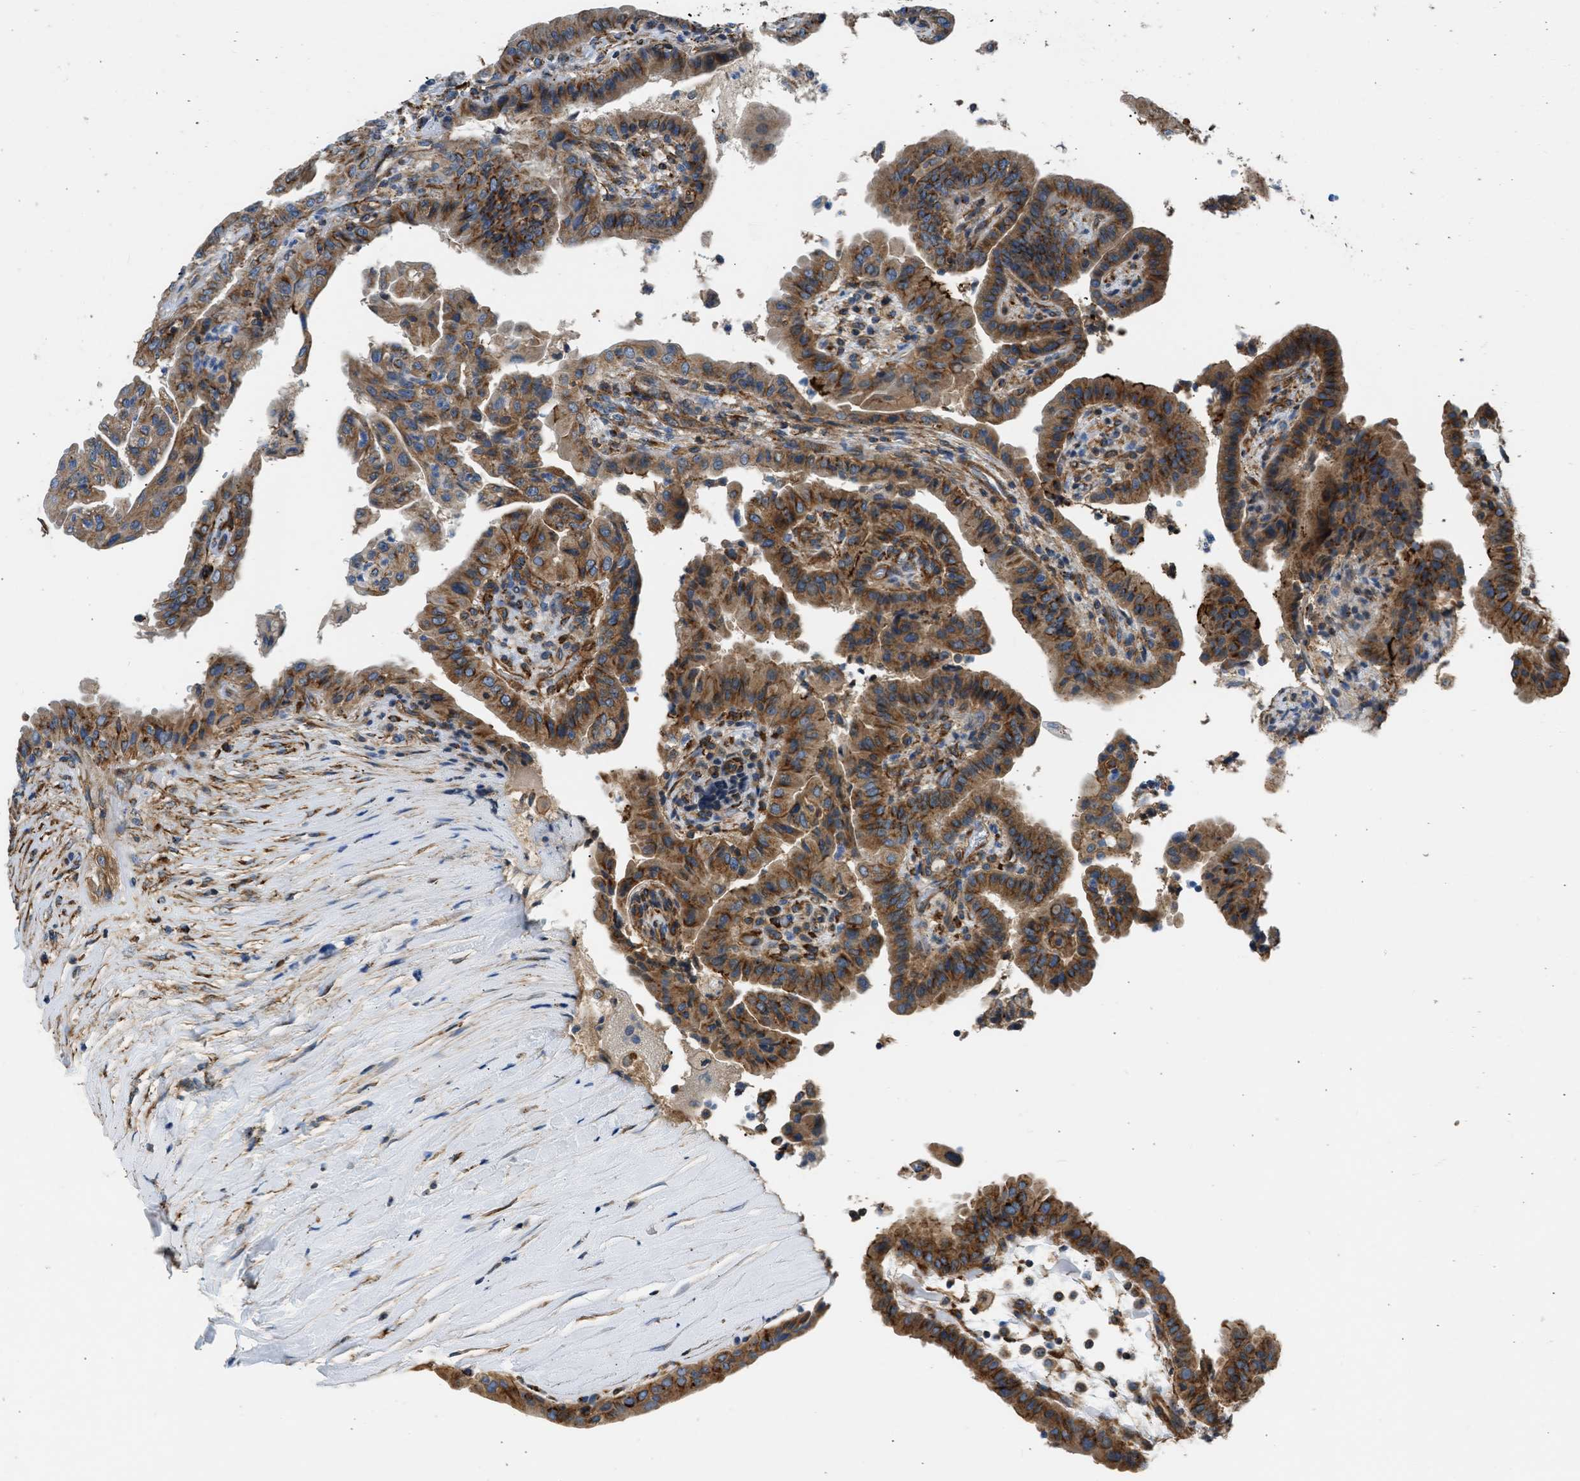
{"staining": {"intensity": "moderate", "quantity": ">75%", "location": "cytoplasmic/membranous"}, "tissue": "thyroid cancer", "cell_type": "Tumor cells", "image_type": "cancer", "snomed": [{"axis": "morphology", "description": "Papillary adenocarcinoma, NOS"}, {"axis": "topography", "description": "Thyroid gland"}], "caption": "Immunohistochemistry (DAB) staining of thyroid cancer (papillary adenocarcinoma) shows moderate cytoplasmic/membranous protein staining in approximately >75% of tumor cells.", "gene": "SEPTIN2", "patient": {"sex": "male", "age": 33}}